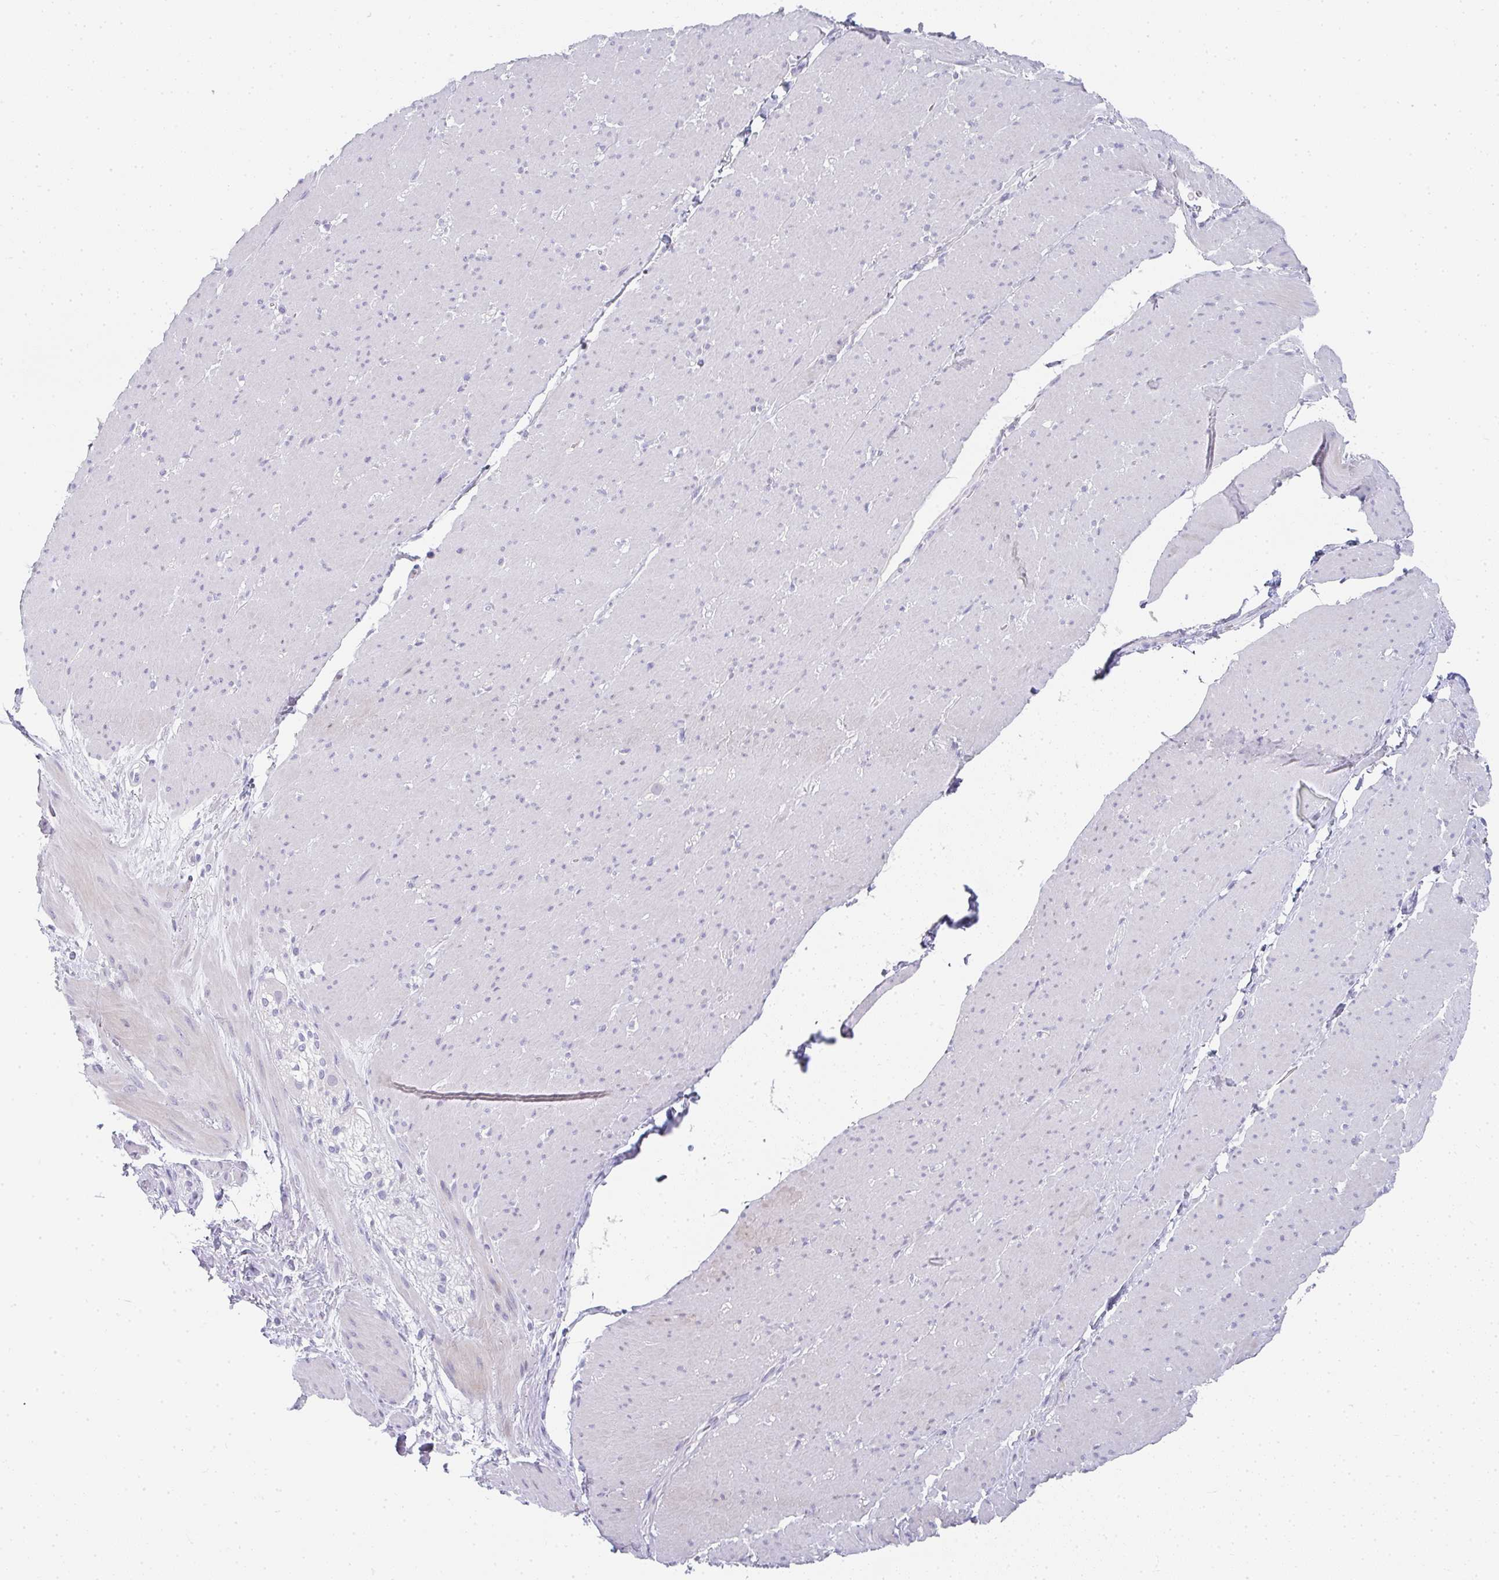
{"staining": {"intensity": "negative", "quantity": "none", "location": "none"}, "tissue": "smooth muscle", "cell_type": "Smooth muscle cells", "image_type": "normal", "snomed": [{"axis": "morphology", "description": "Normal tissue, NOS"}, {"axis": "topography", "description": "Smooth muscle"}, {"axis": "topography", "description": "Rectum"}], "caption": "IHC photomicrograph of unremarkable smooth muscle: human smooth muscle stained with DAB (3,3'-diaminobenzidine) demonstrates no significant protein expression in smooth muscle cells.", "gene": "NEU2", "patient": {"sex": "male", "age": 53}}